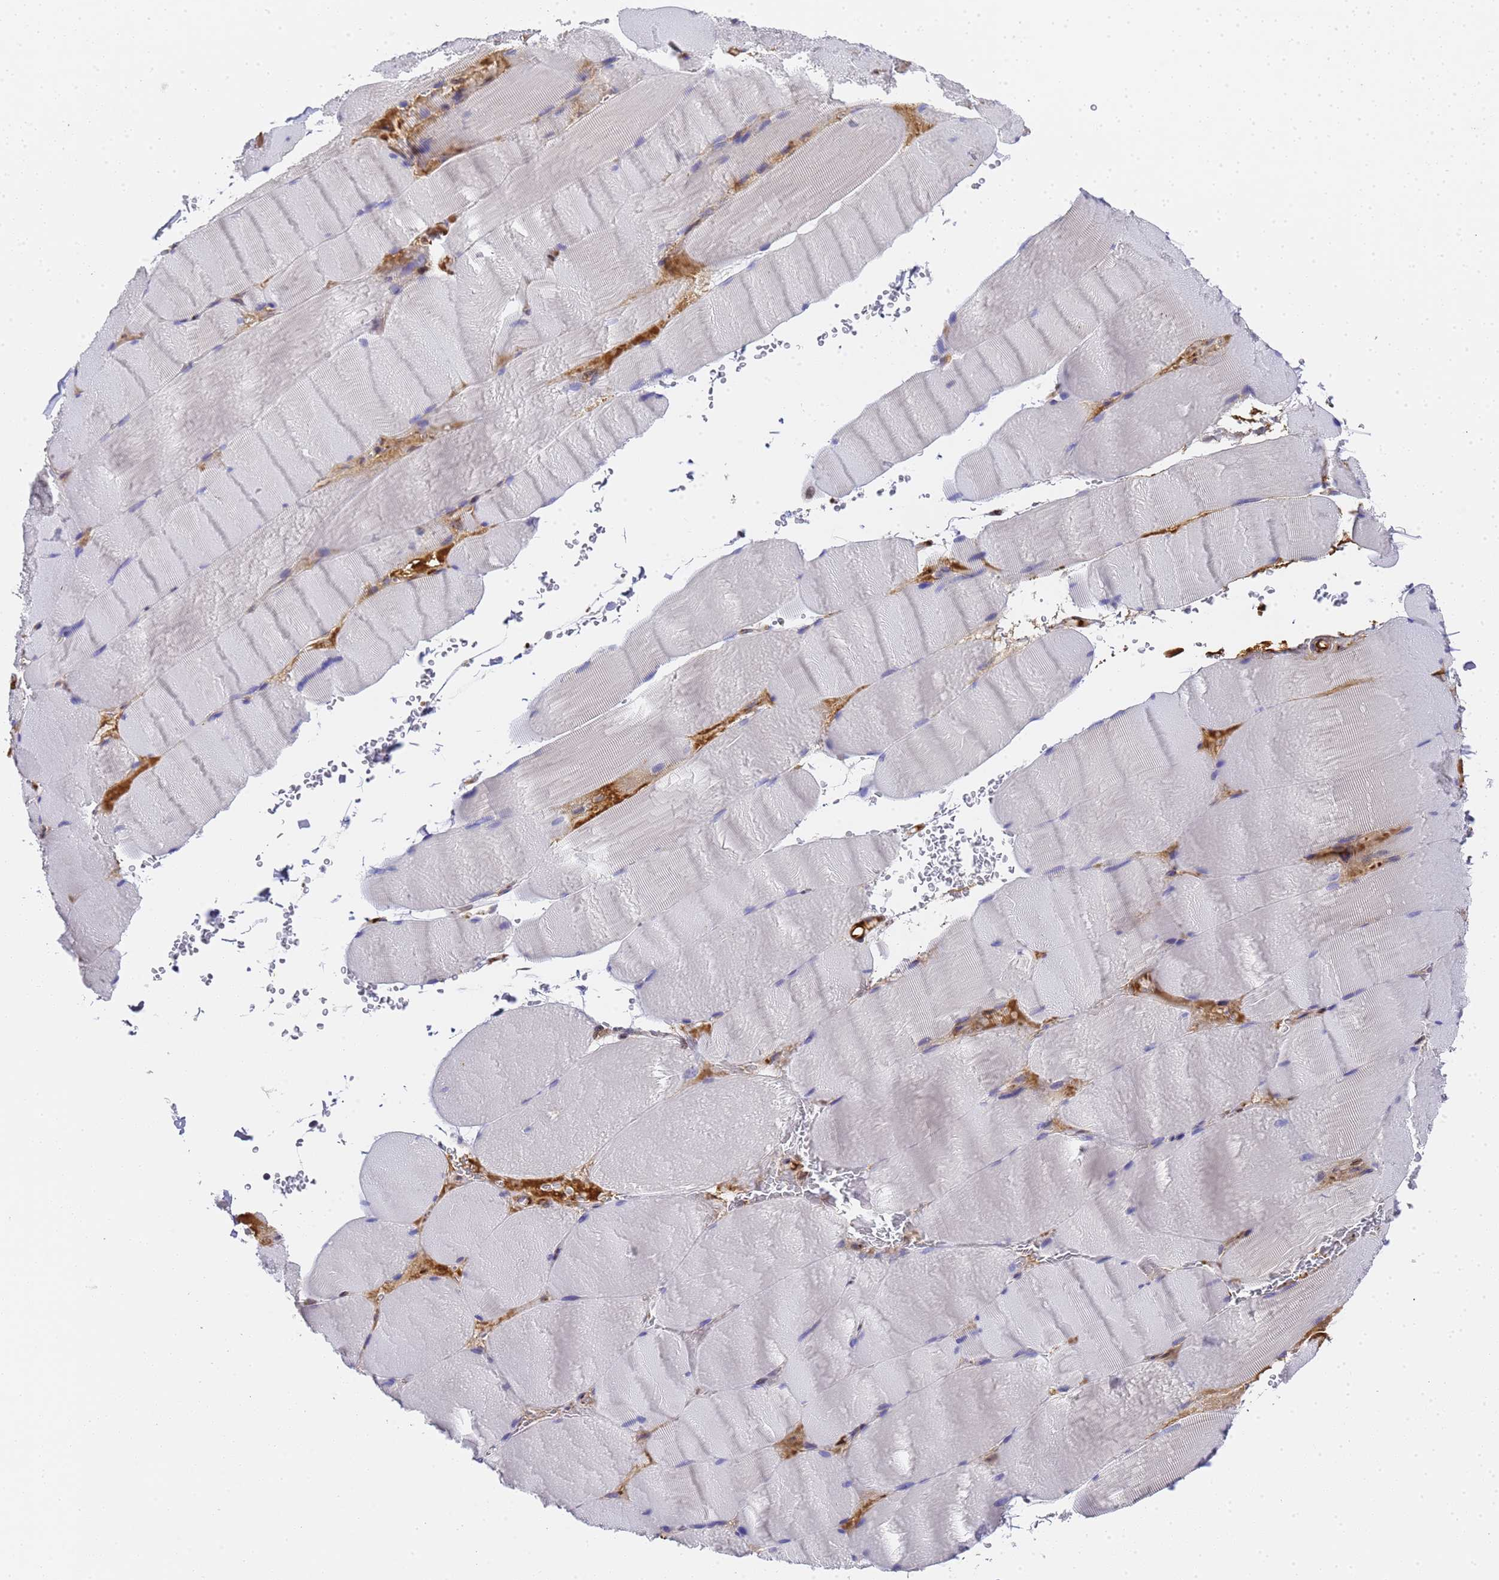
{"staining": {"intensity": "negative", "quantity": "none", "location": "none"}, "tissue": "skeletal muscle", "cell_type": "Myocytes", "image_type": "normal", "snomed": [{"axis": "morphology", "description": "Normal tissue, NOS"}, {"axis": "topography", "description": "Skeletal muscle"}, {"axis": "topography", "description": "Head-Neck"}], "caption": "Photomicrograph shows no significant protein positivity in myocytes of benign skeletal muscle. (Stains: DAB (3,3'-diaminobenzidine) immunohistochemistry with hematoxylin counter stain, Microscopy: brightfield microscopy at high magnification).", "gene": "IGFBP7", "patient": {"sex": "male", "age": 66}}